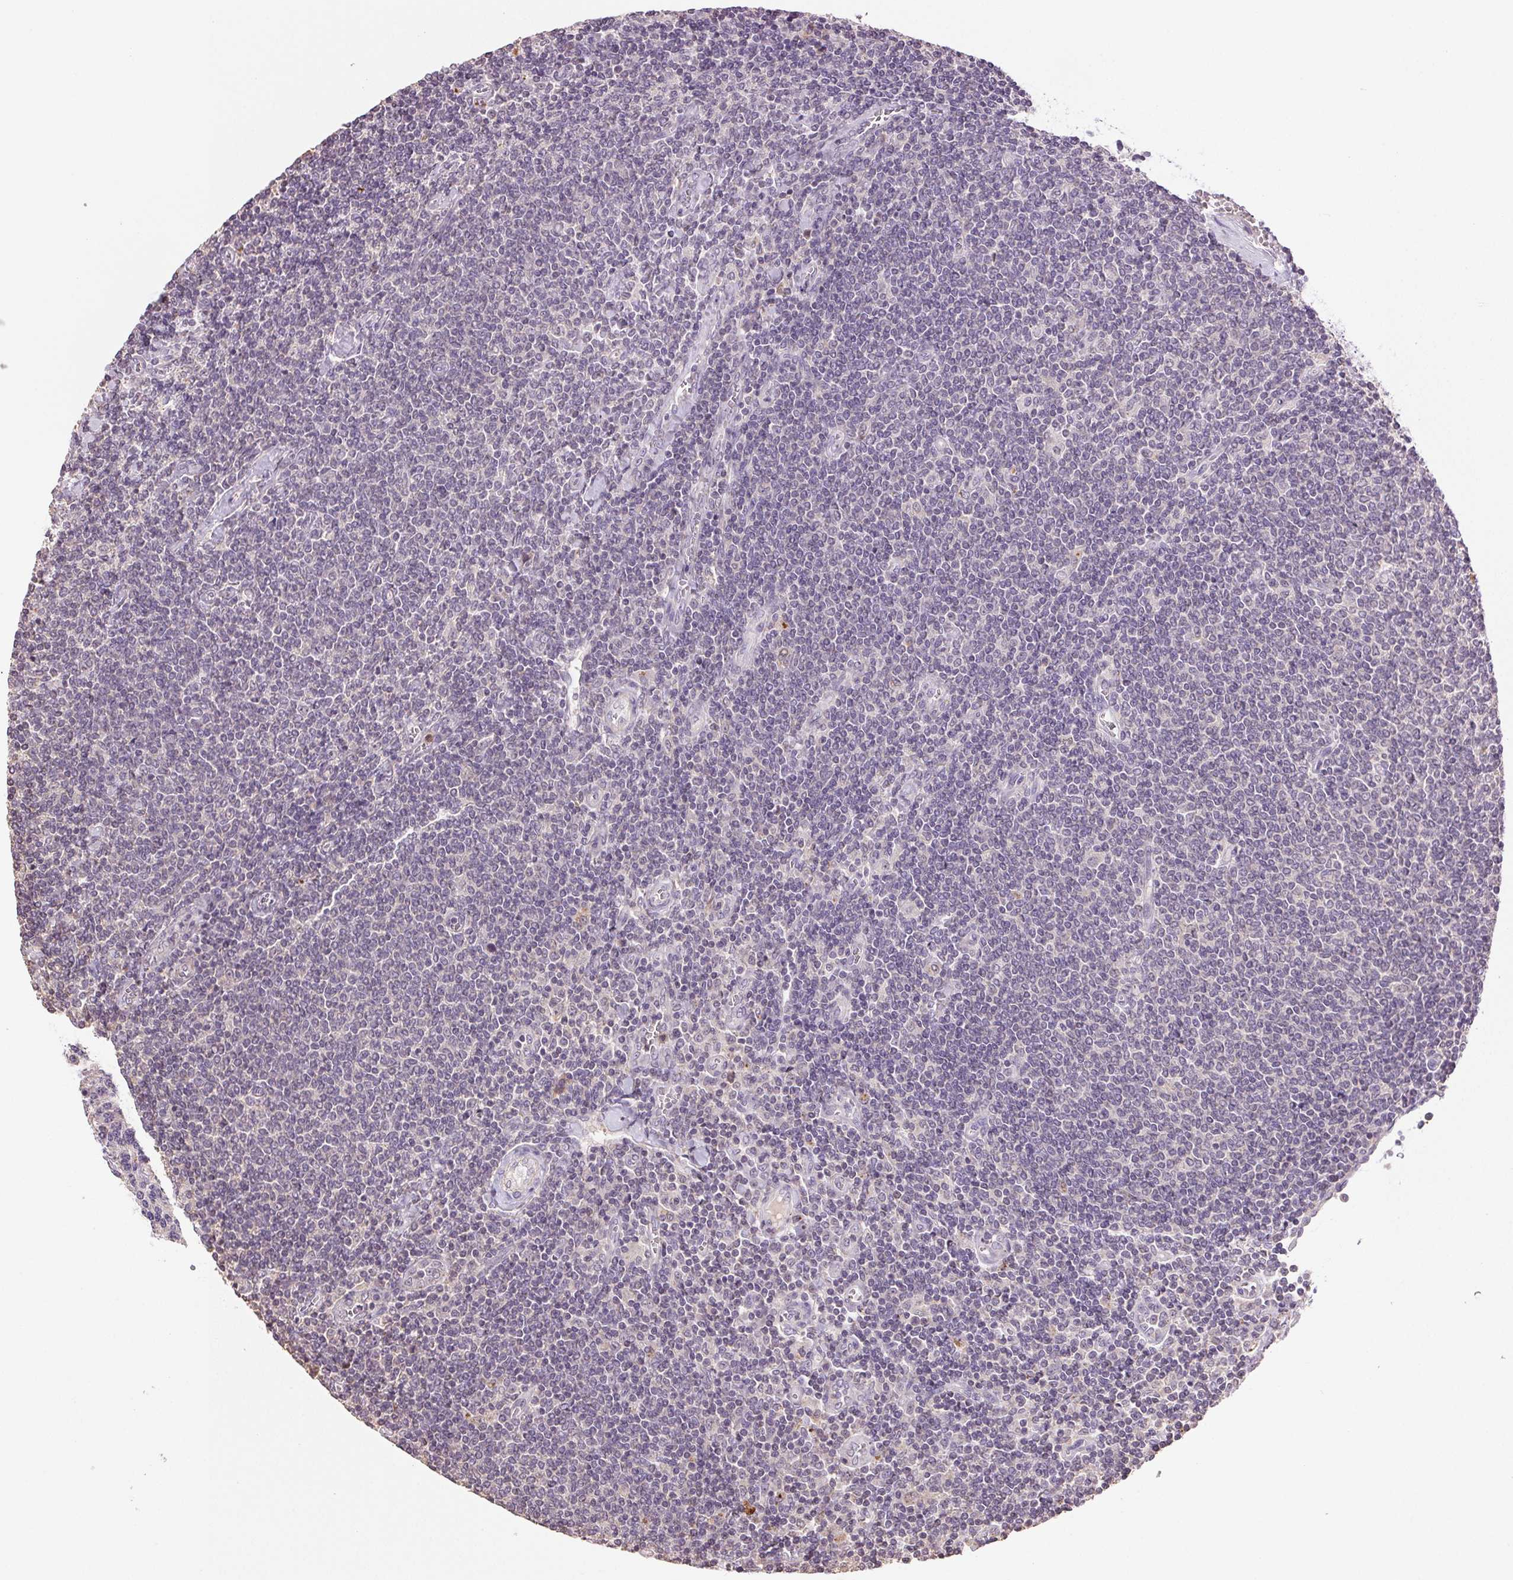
{"staining": {"intensity": "negative", "quantity": "none", "location": "none"}, "tissue": "lymphoma", "cell_type": "Tumor cells", "image_type": "cancer", "snomed": [{"axis": "morphology", "description": "Malignant lymphoma, non-Hodgkin's type, Low grade"}, {"axis": "topography", "description": "Lymph node"}], "caption": "This micrograph is of lymphoma stained with immunohistochemistry to label a protein in brown with the nuclei are counter-stained blue. There is no expression in tumor cells.", "gene": "TMEM253", "patient": {"sex": "male", "age": 52}}